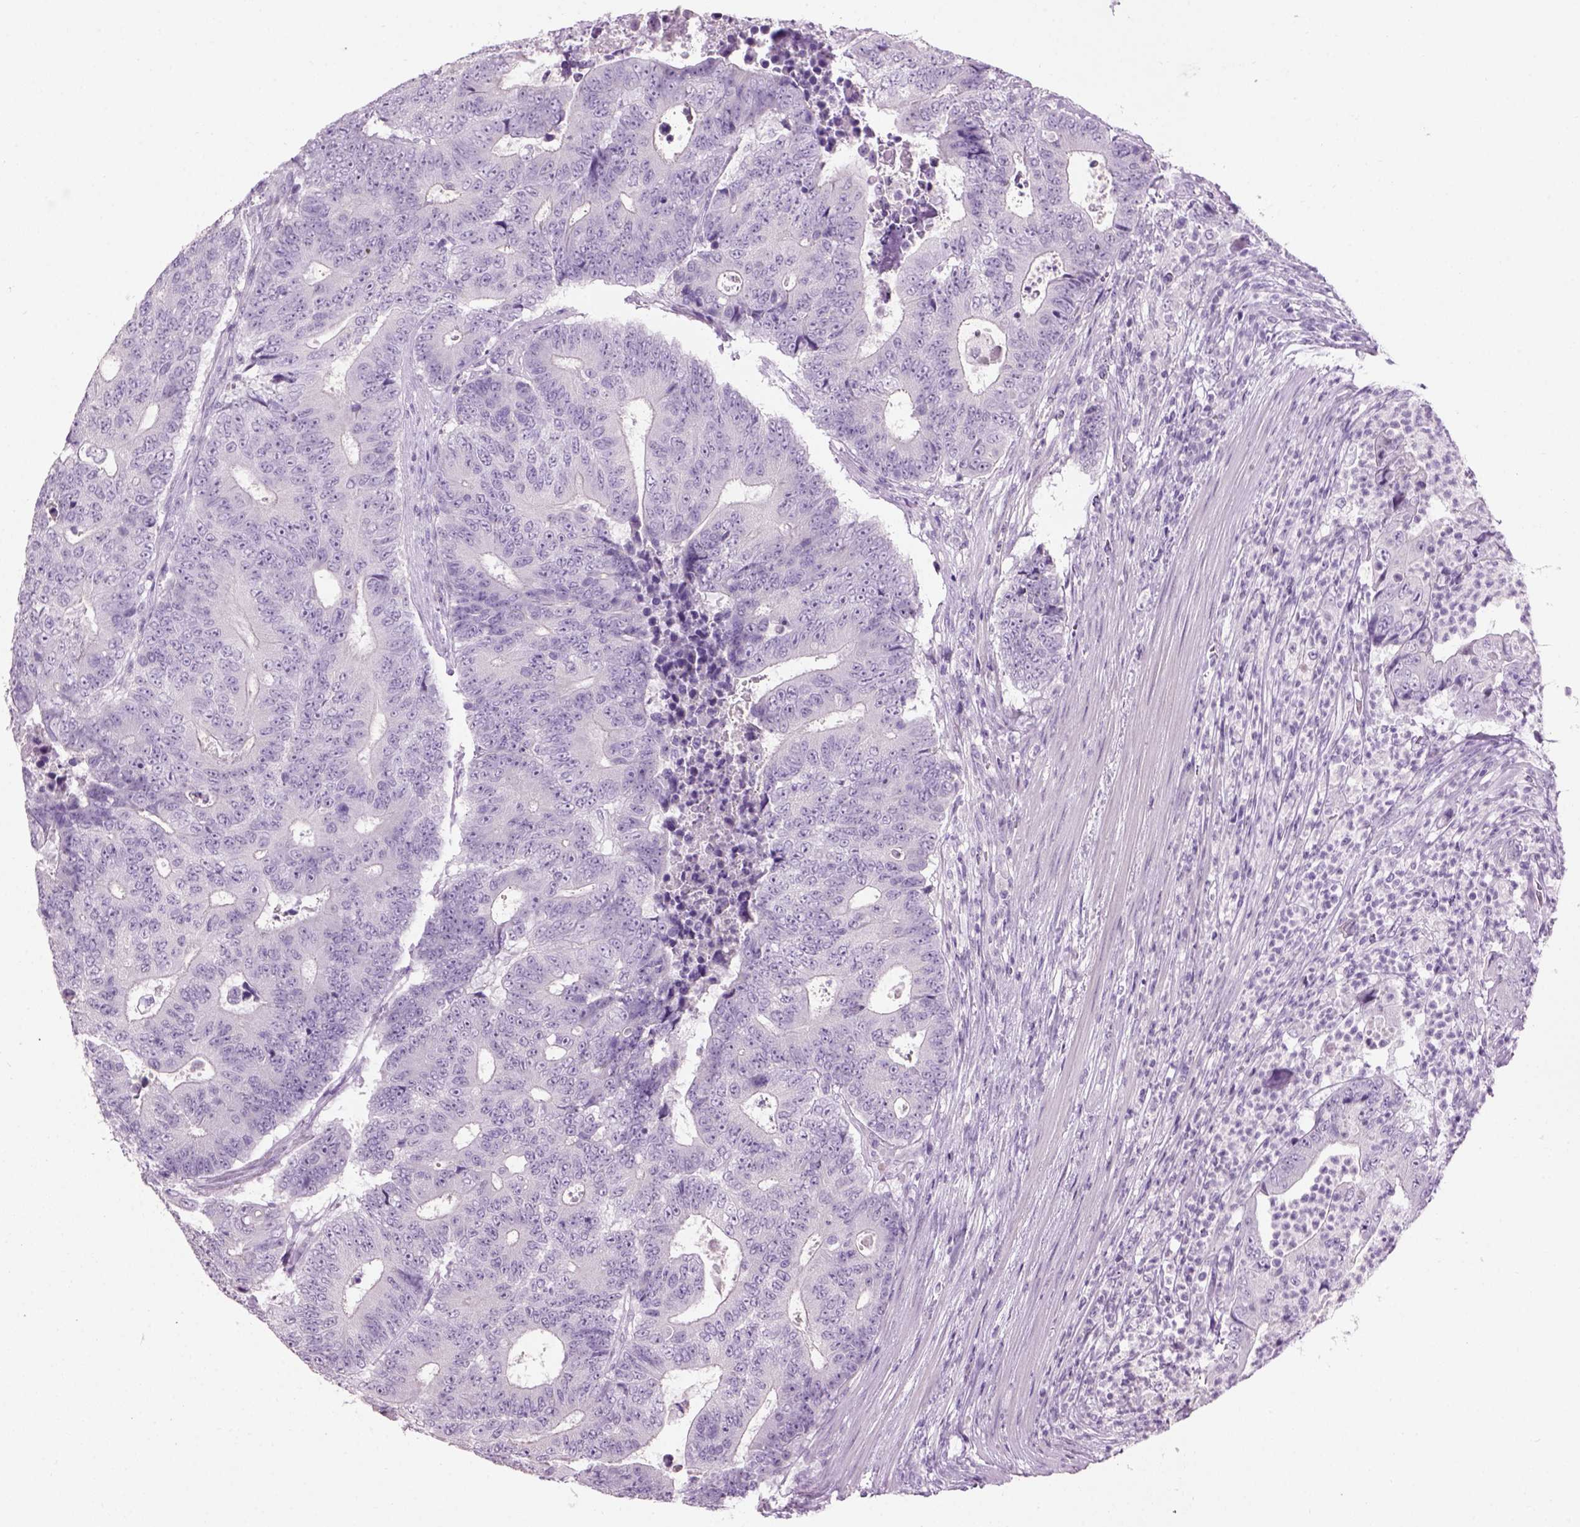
{"staining": {"intensity": "negative", "quantity": "none", "location": "none"}, "tissue": "colorectal cancer", "cell_type": "Tumor cells", "image_type": "cancer", "snomed": [{"axis": "morphology", "description": "Adenocarcinoma, NOS"}, {"axis": "topography", "description": "Colon"}], "caption": "Tumor cells are negative for brown protein staining in colorectal cancer (adenocarcinoma).", "gene": "GABRB2", "patient": {"sex": "female", "age": 48}}